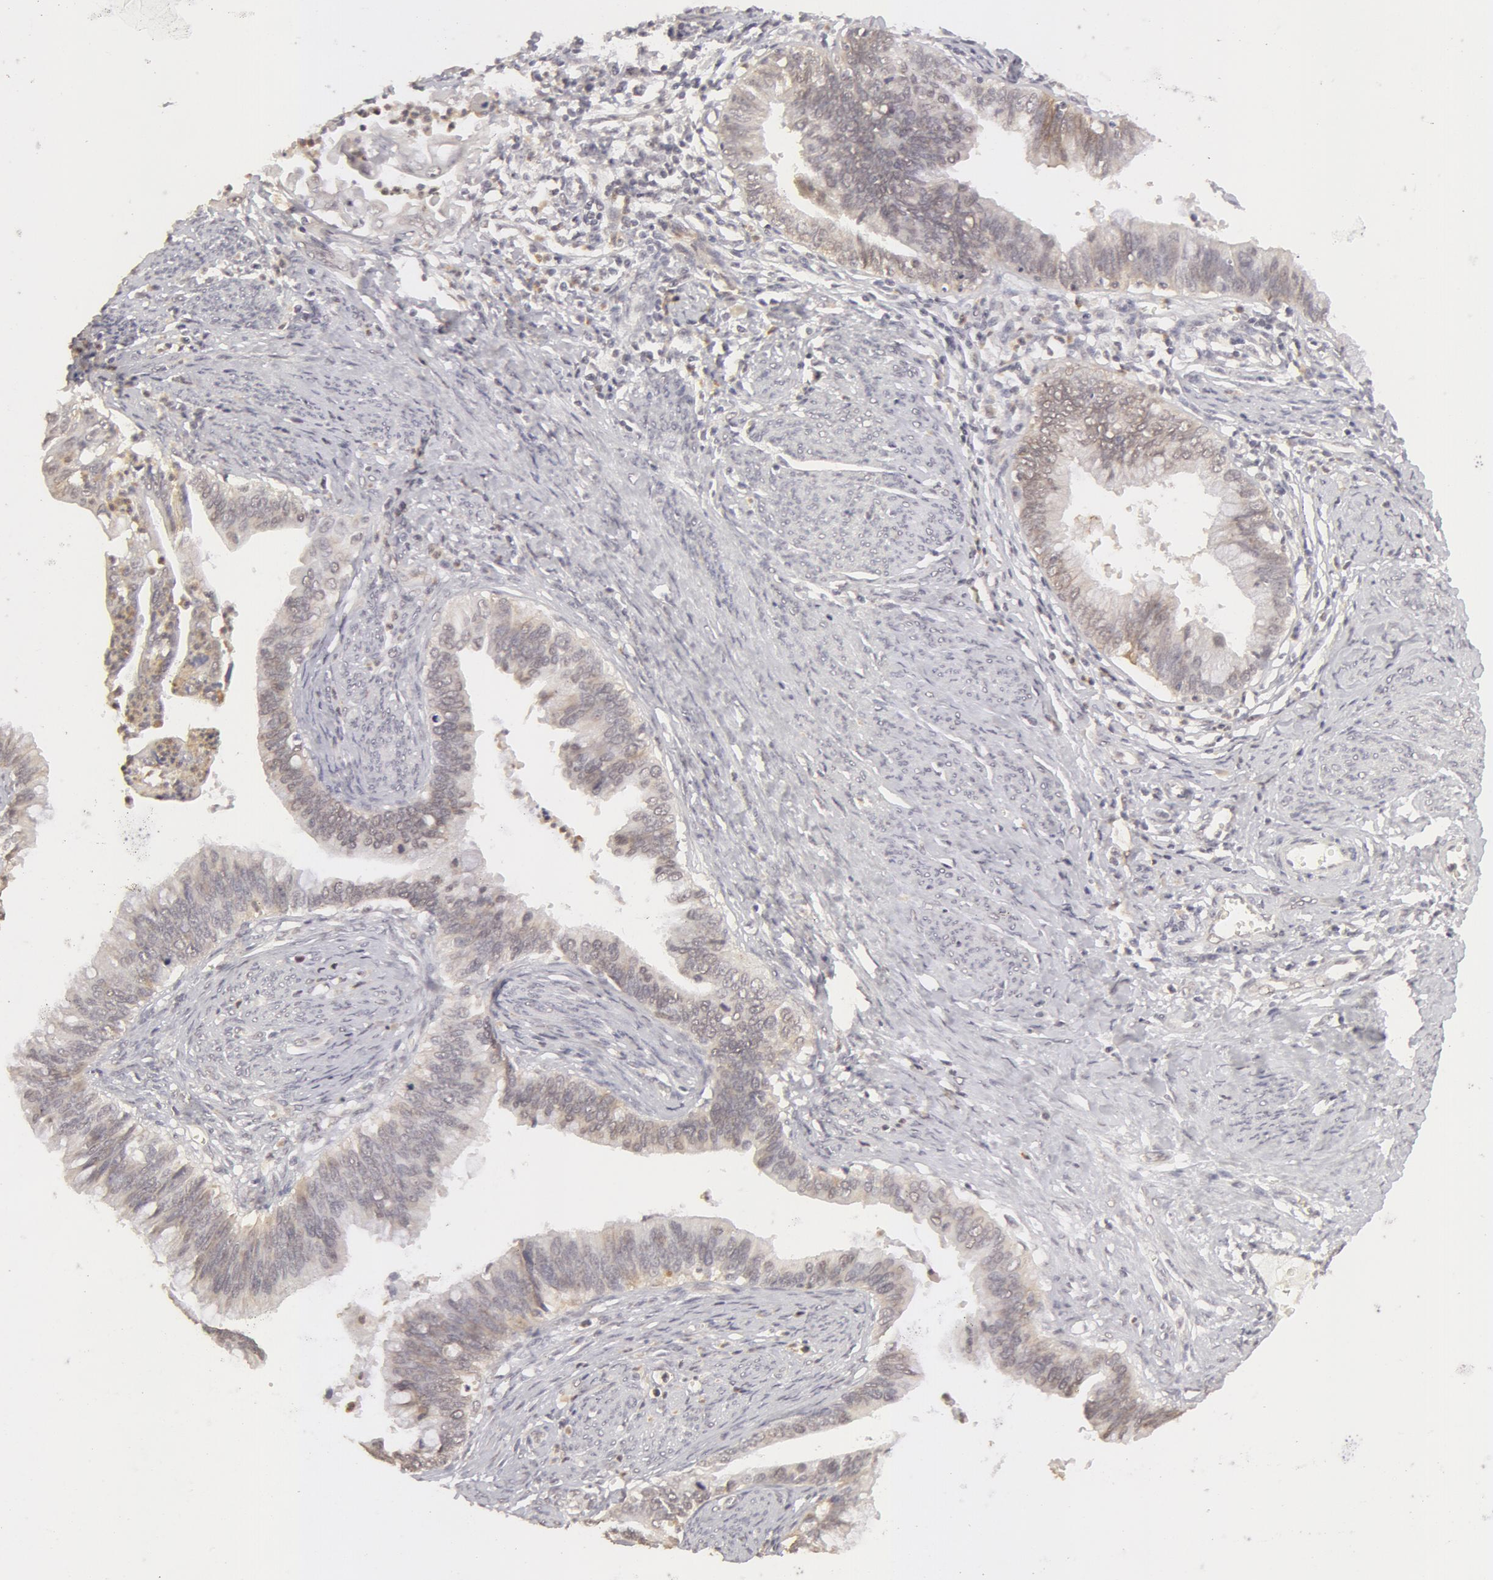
{"staining": {"intensity": "weak", "quantity": "25%-75%", "location": "cytoplasmic/membranous"}, "tissue": "cervical cancer", "cell_type": "Tumor cells", "image_type": "cancer", "snomed": [{"axis": "morphology", "description": "Adenocarcinoma, NOS"}, {"axis": "topography", "description": "Cervix"}], "caption": "This micrograph exhibits IHC staining of human adenocarcinoma (cervical), with low weak cytoplasmic/membranous positivity in approximately 25%-75% of tumor cells.", "gene": "ADAM10", "patient": {"sex": "female", "age": 47}}